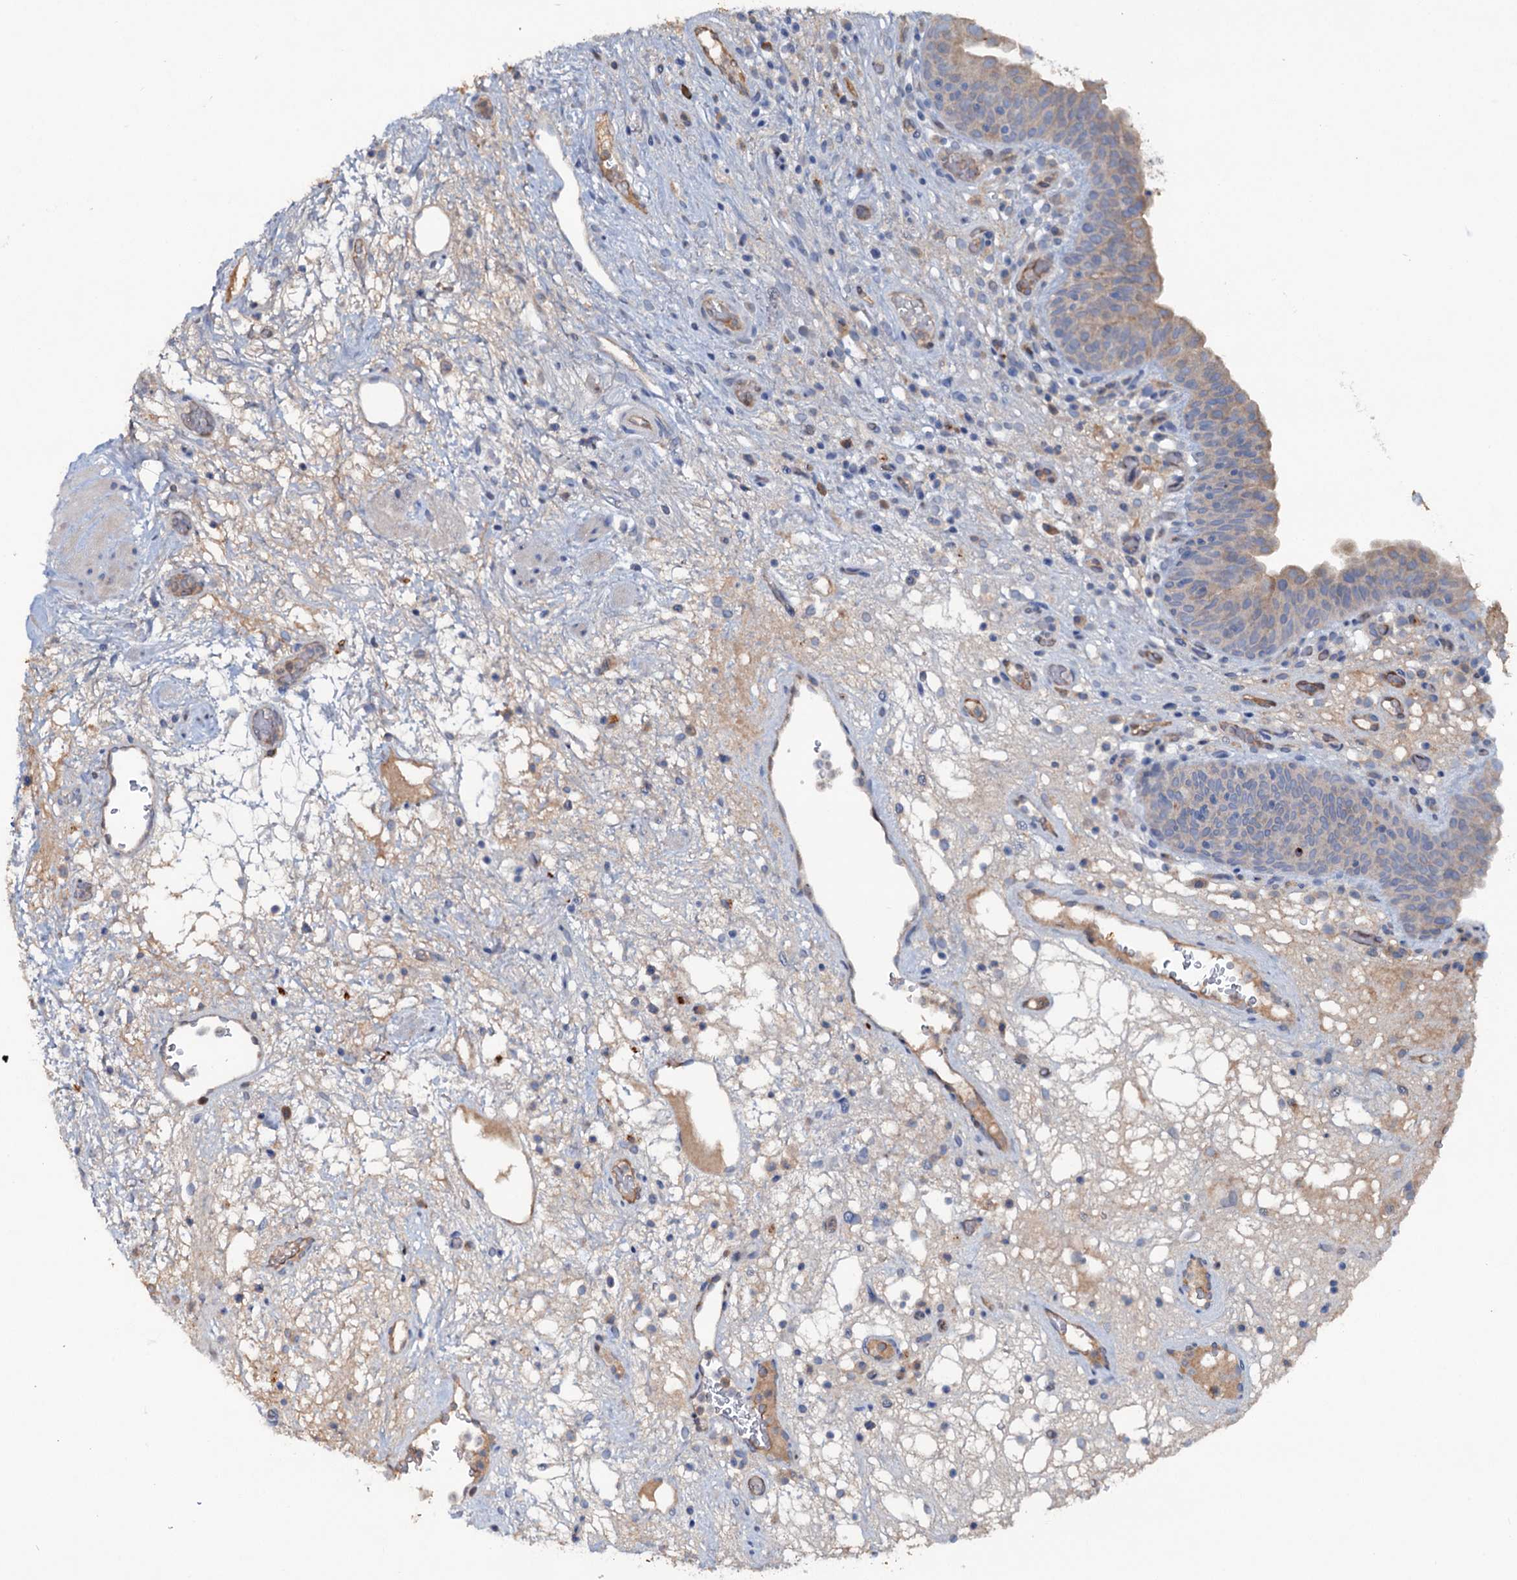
{"staining": {"intensity": "weak", "quantity": "25%-75%", "location": "cytoplasmic/membranous"}, "tissue": "urinary bladder", "cell_type": "Urothelial cells", "image_type": "normal", "snomed": [{"axis": "morphology", "description": "Normal tissue, NOS"}, {"axis": "topography", "description": "Urinary bladder"}], "caption": "Brown immunohistochemical staining in normal urinary bladder demonstrates weak cytoplasmic/membranous positivity in approximately 25%-75% of urothelial cells.", "gene": "IL17RD", "patient": {"sex": "male", "age": 71}}